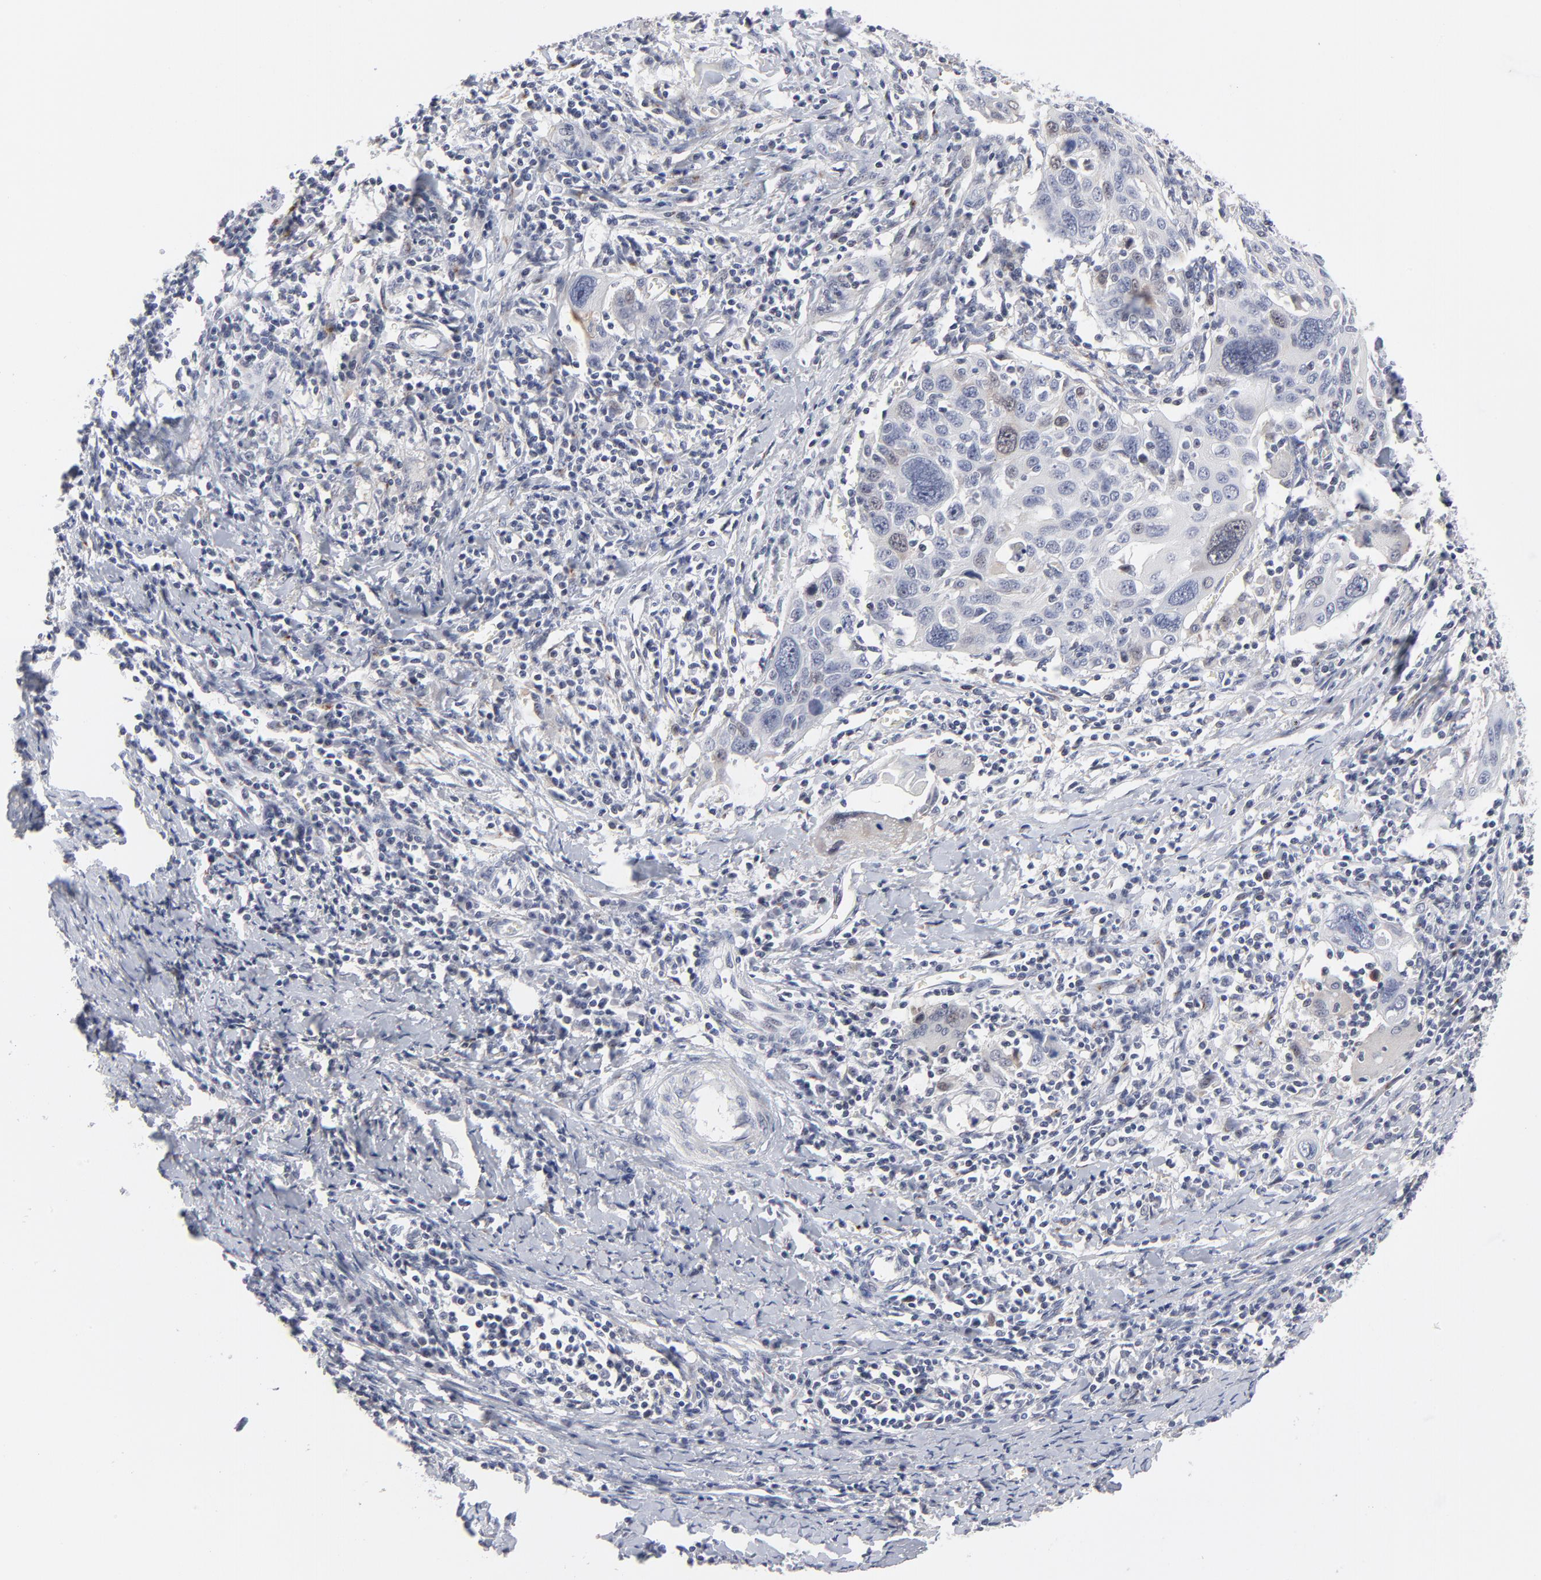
{"staining": {"intensity": "negative", "quantity": "none", "location": "none"}, "tissue": "cervical cancer", "cell_type": "Tumor cells", "image_type": "cancer", "snomed": [{"axis": "morphology", "description": "Squamous cell carcinoma, NOS"}, {"axis": "topography", "description": "Cervix"}], "caption": "DAB immunohistochemical staining of cervical cancer shows no significant staining in tumor cells. (DAB (3,3'-diaminobenzidine) immunohistochemistry, high magnification).", "gene": "AURKA", "patient": {"sex": "female", "age": 54}}